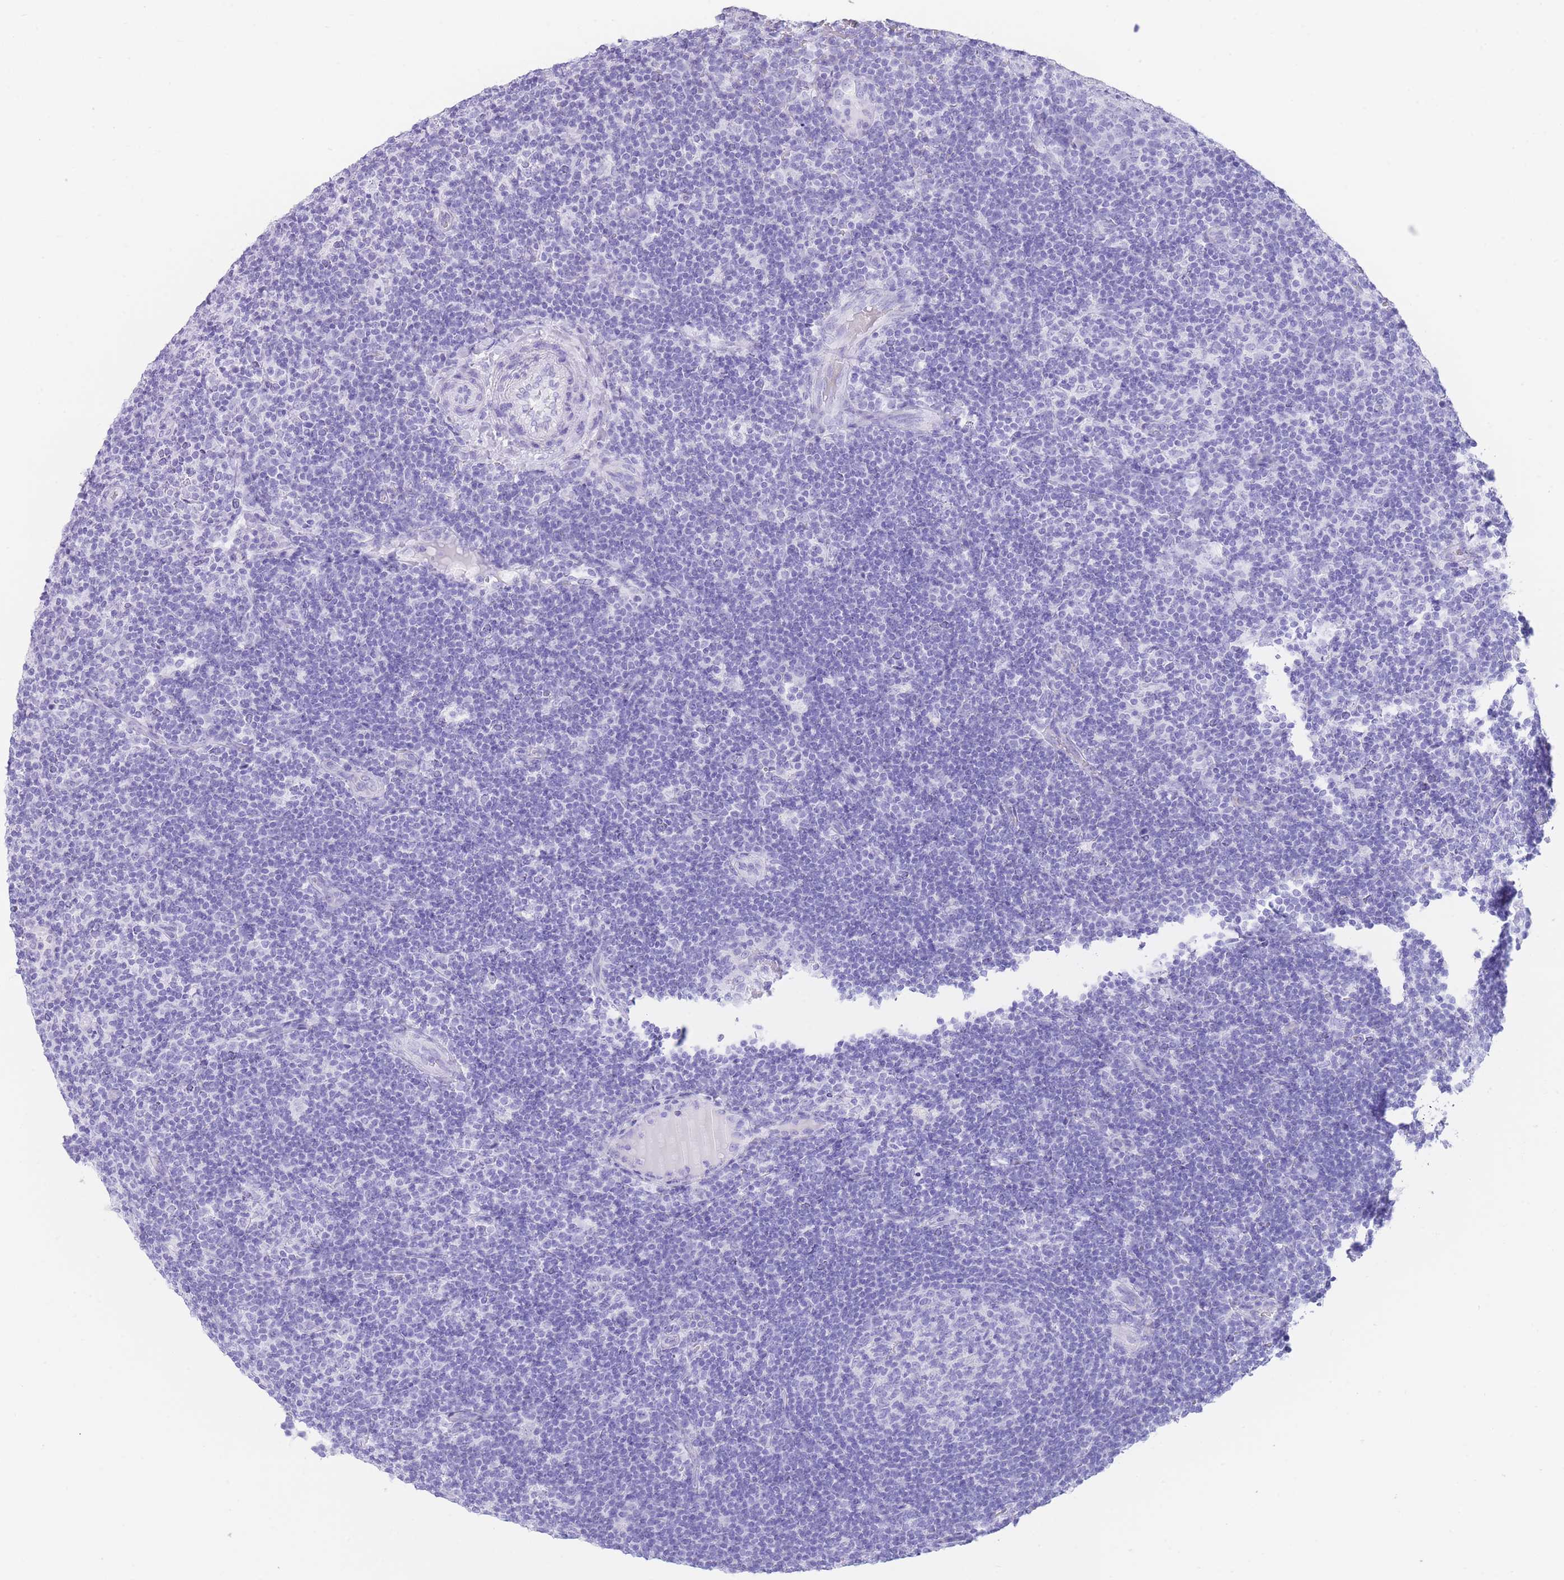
{"staining": {"intensity": "negative", "quantity": "none", "location": "none"}, "tissue": "lymphoma", "cell_type": "Tumor cells", "image_type": "cancer", "snomed": [{"axis": "morphology", "description": "Hodgkin's disease, NOS"}, {"axis": "topography", "description": "Lymph node"}], "caption": "This histopathology image is of lymphoma stained with immunohistochemistry (IHC) to label a protein in brown with the nuclei are counter-stained blue. There is no expression in tumor cells. (DAB (3,3'-diaminobenzidine) immunohistochemistry (IHC) with hematoxylin counter stain).", "gene": "ELOA2", "patient": {"sex": "female", "age": 57}}